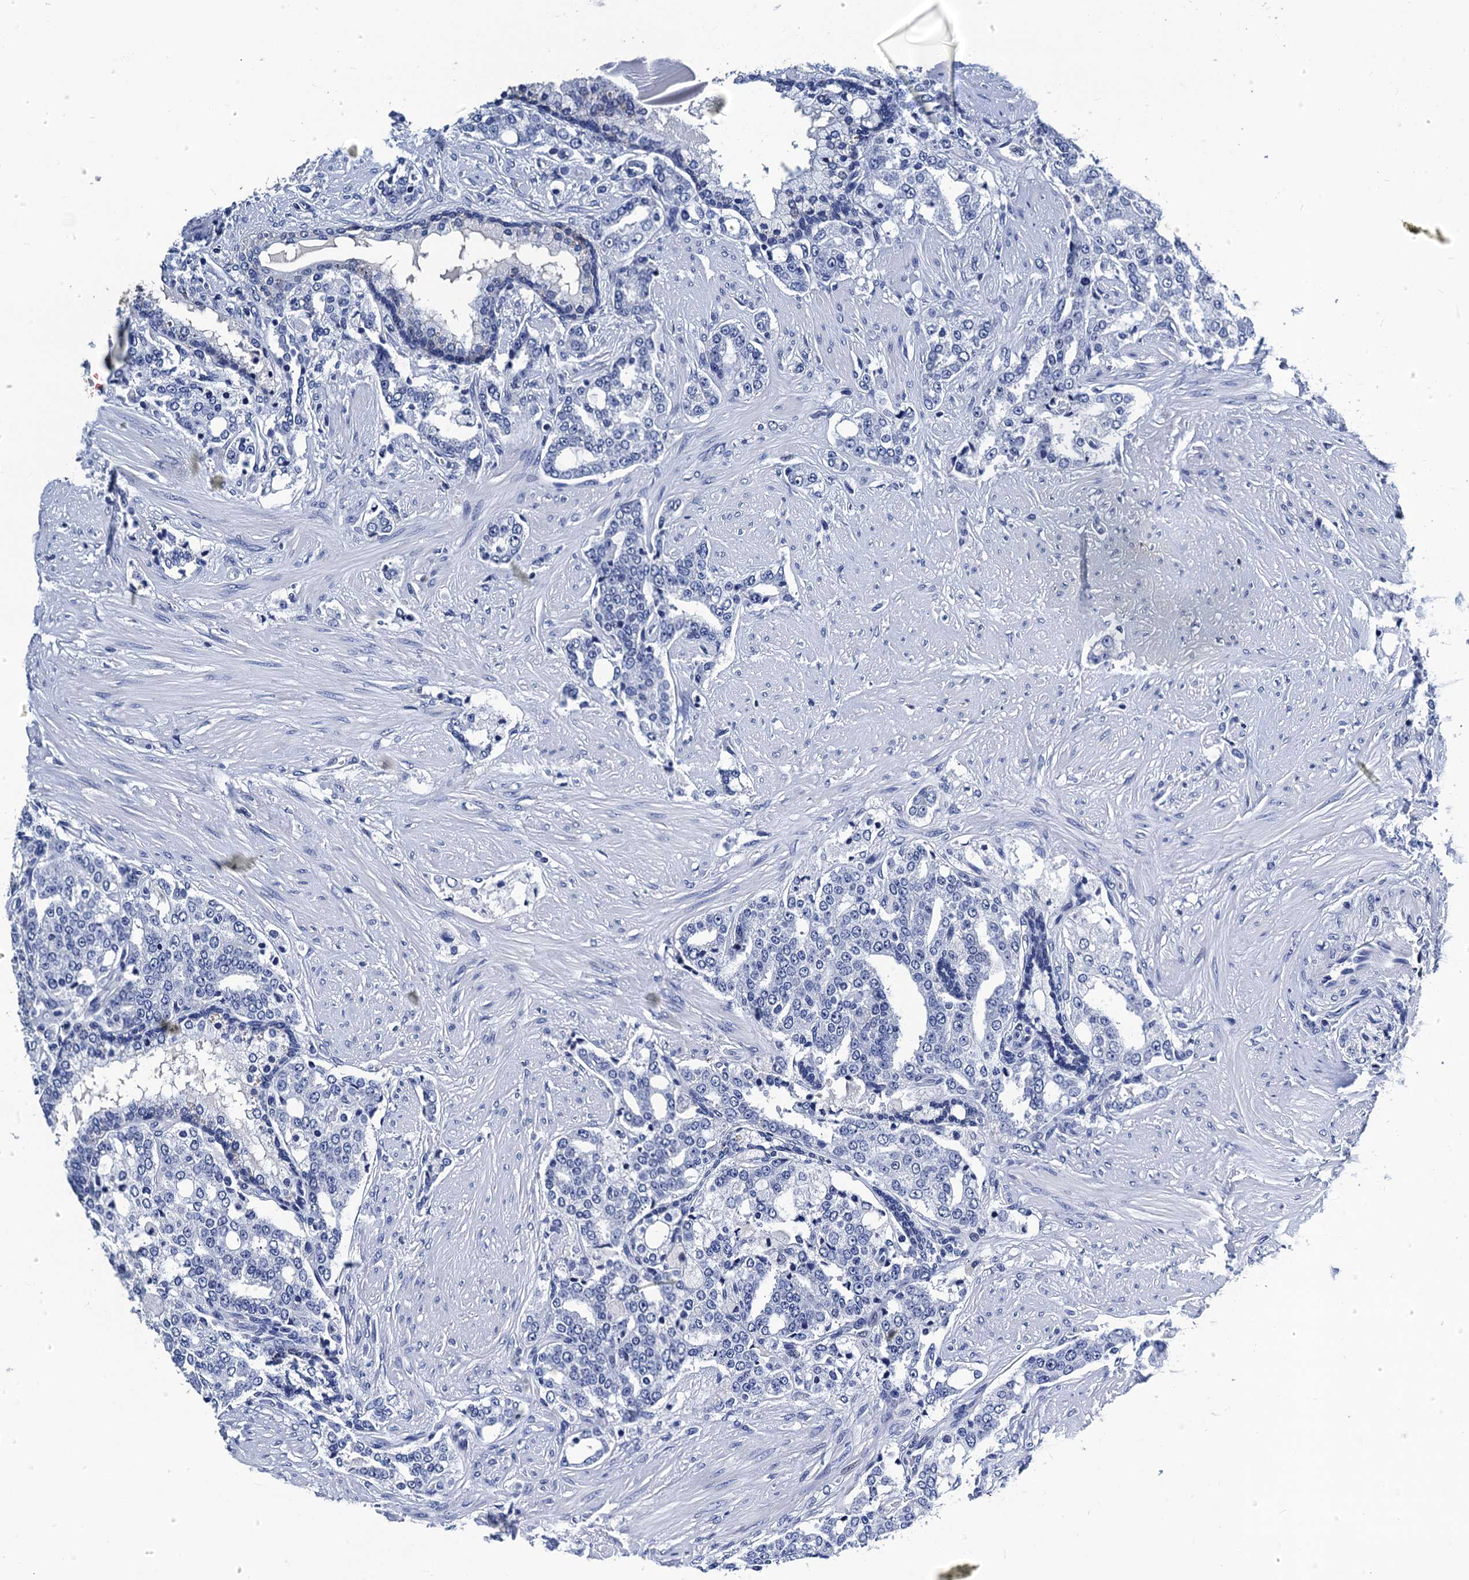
{"staining": {"intensity": "negative", "quantity": "none", "location": "none"}, "tissue": "prostate cancer", "cell_type": "Tumor cells", "image_type": "cancer", "snomed": [{"axis": "morphology", "description": "Adenocarcinoma, High grade"}, {"axis": "topography", "description": "Prostate"}], "caption": "Prostate cancer (high-grade adenocarcinoma) stained for a protein using immunohistochemistry shows no expression tumor cells.", "gene": "LRRC30", "patient": {"sex": "male", "age": 64}}